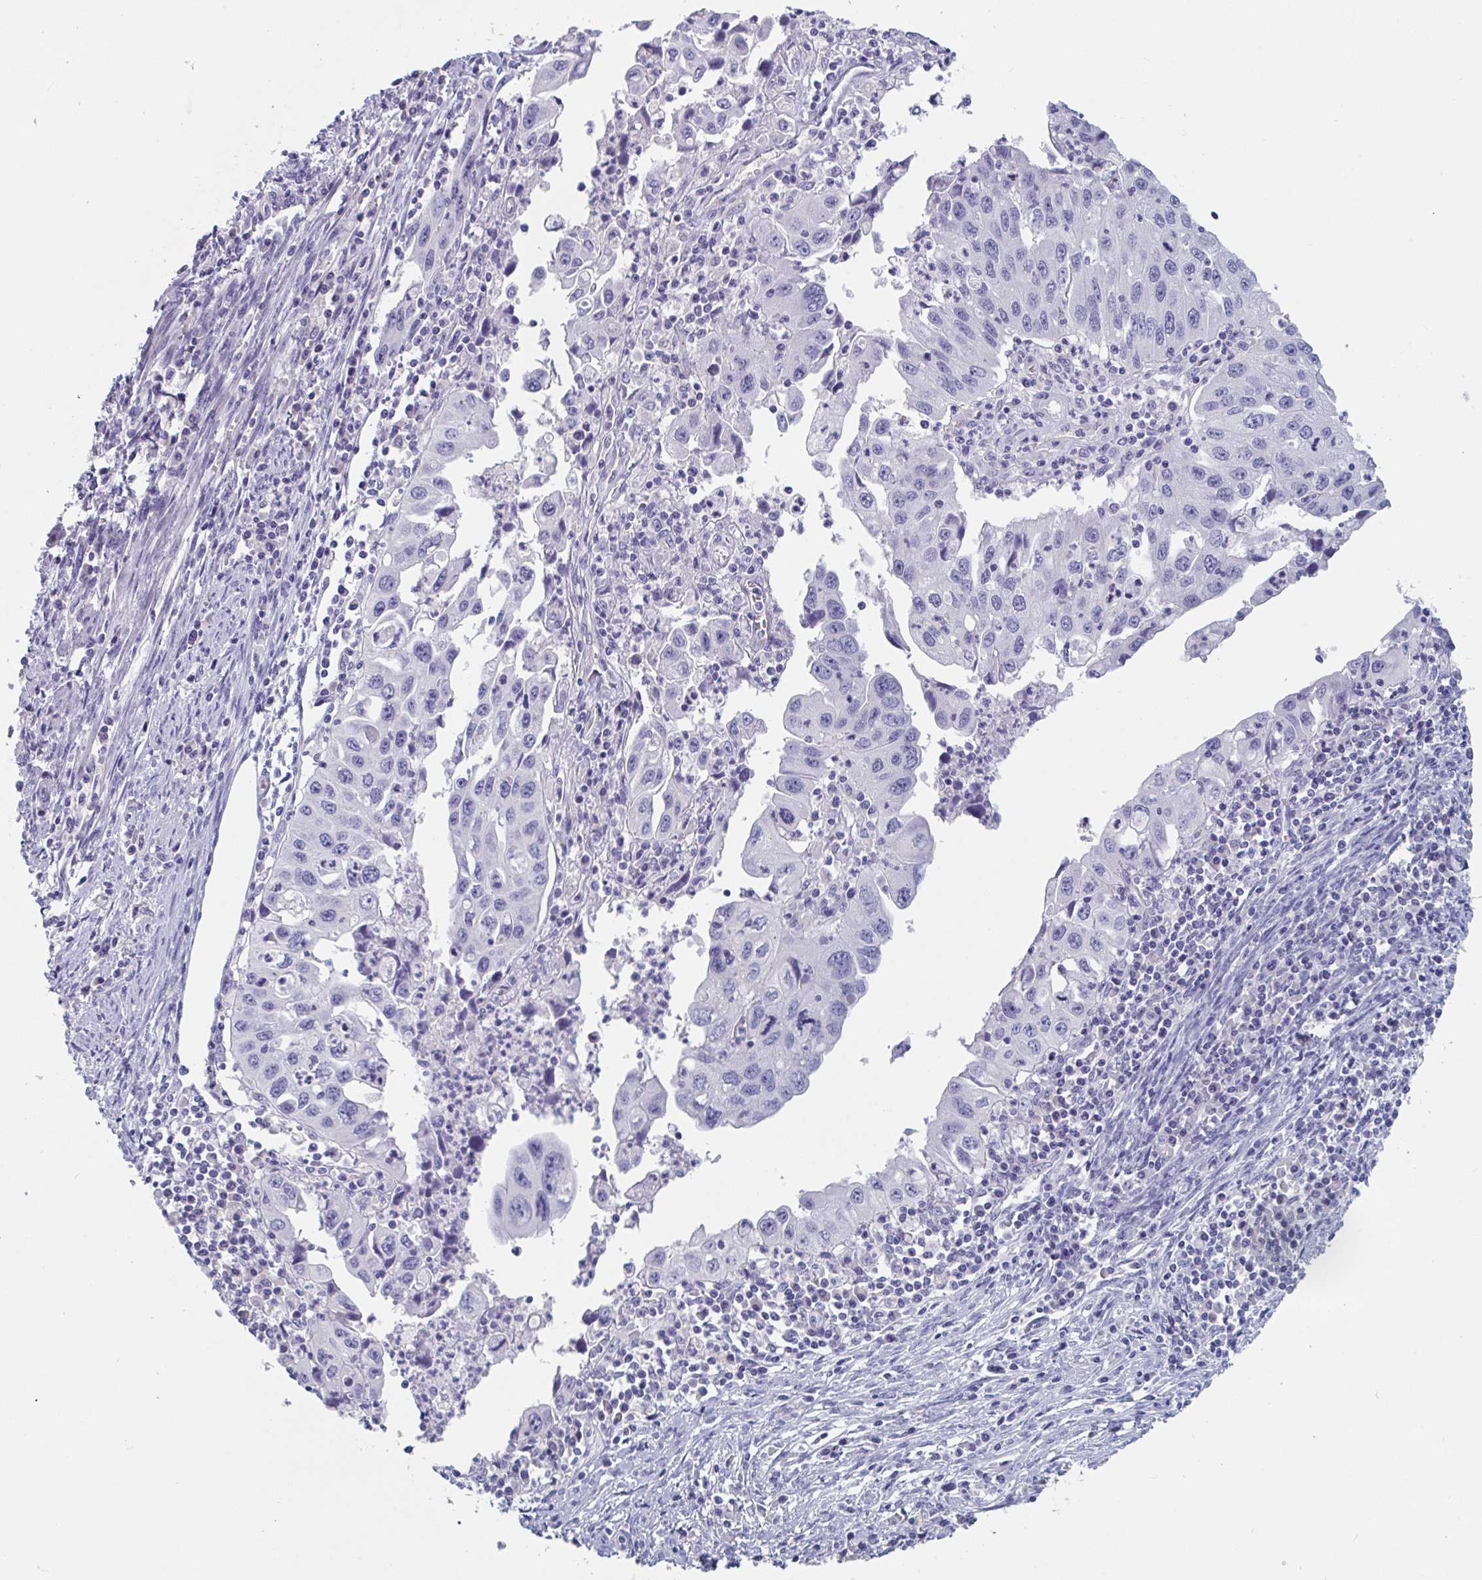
{"staining": {"intensity": "negative", "quantity": "none", "location": "none"}, "tissue": "endometrial cancer", "cell_type": "Tumor cells", "image_type": "cancer", "snomed": [{"axis": "morphology", "description": "Adenocarcinoma, NOS"}, {"axis": "topography", "description": "Uterus"}], "caption": "A micrograph of human endometrial adenocarcinoma is negative for staining in tumor cells. The staining was performed using DAB to visualize the protein expression in brown, while the nuclei were stained in blue with hematoxylin (Magnification: 20x).", "gene": "ABHD16A", "patient": {"sex": "female", "age": 62}}